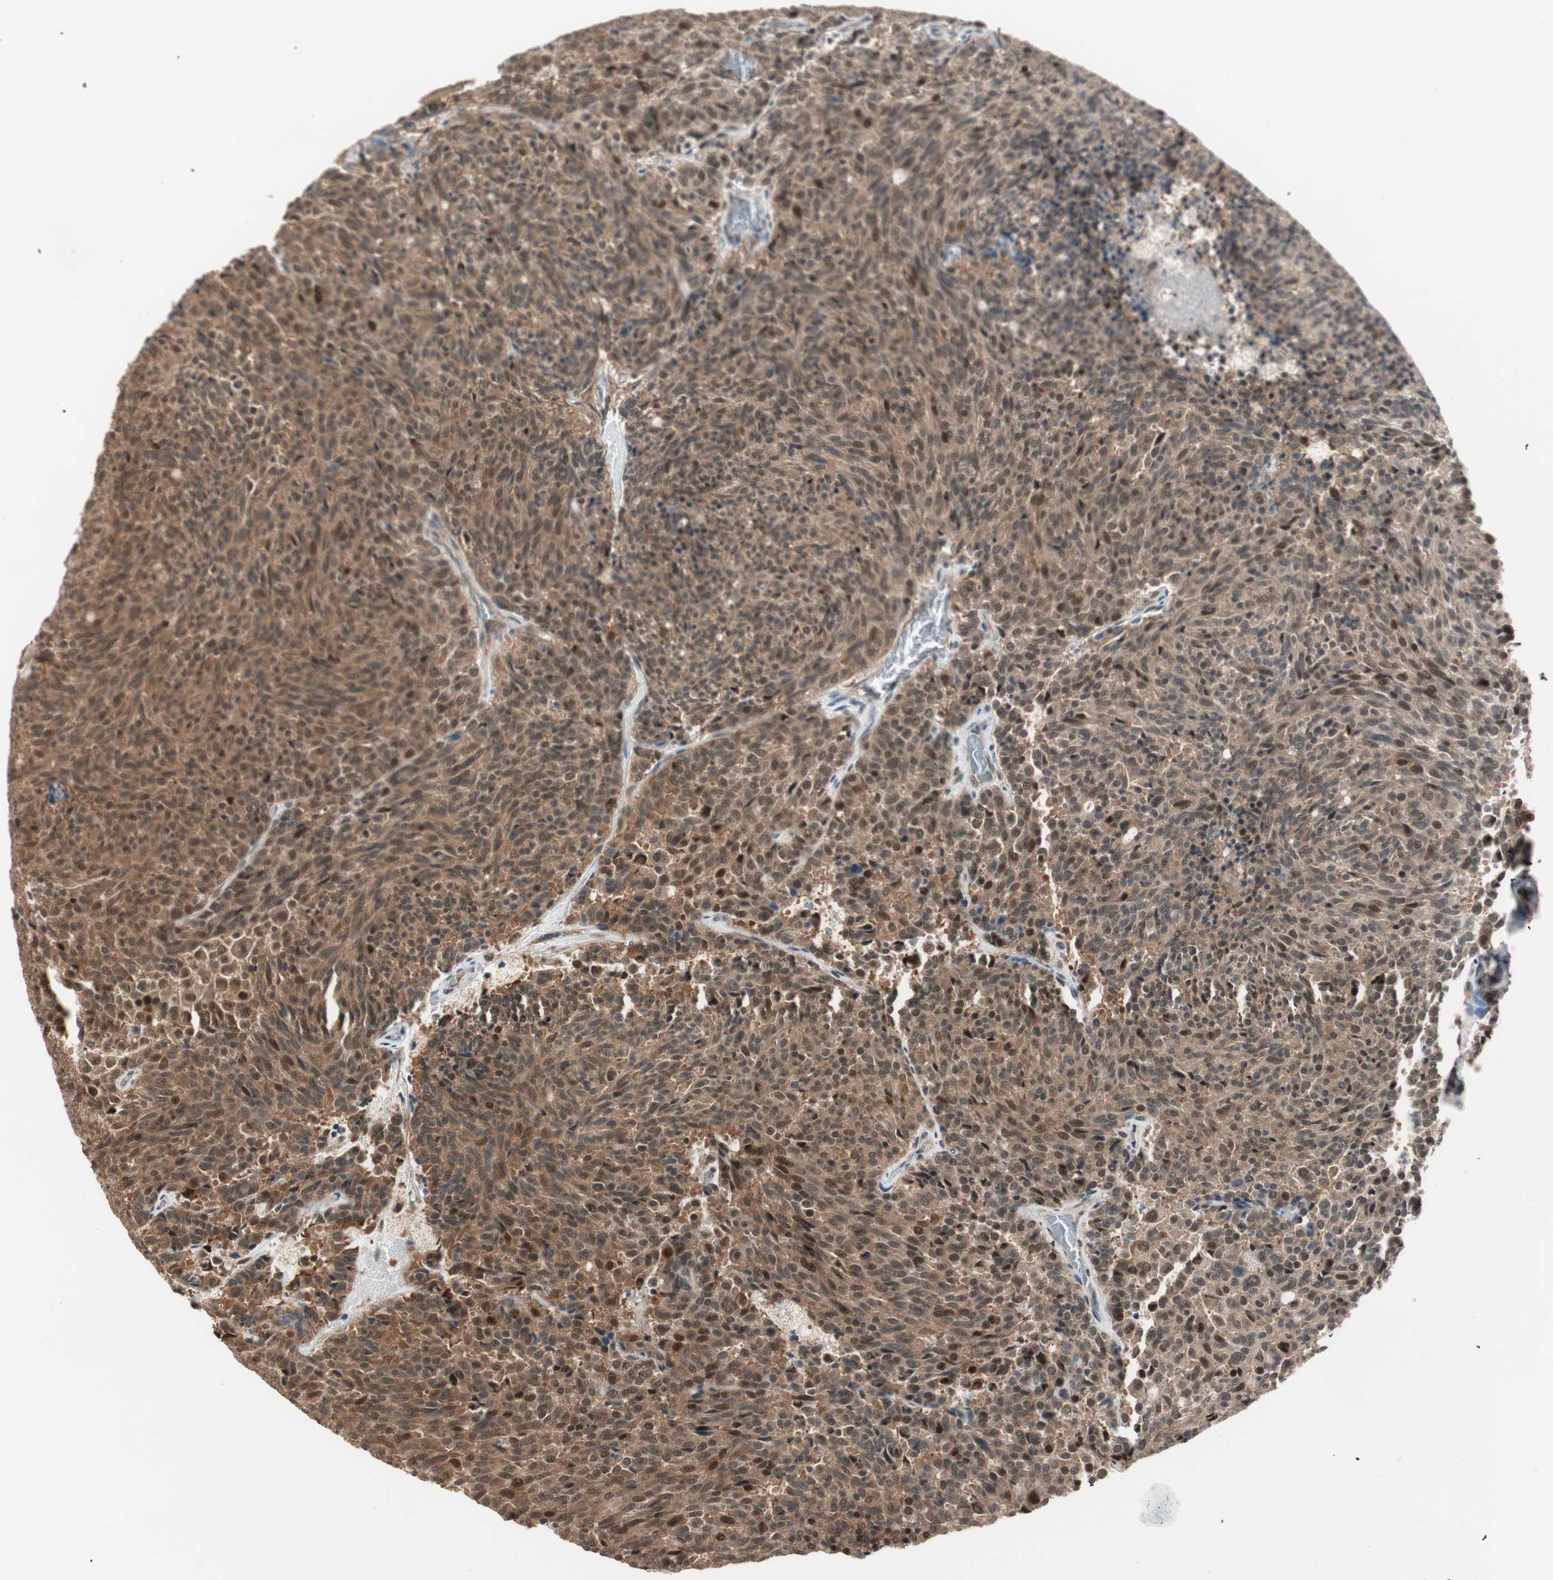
{"staining": {"intensity": "strong", "quantity": ">75%", "location": "cytoplasmic/membranous,nuclear"}, "tissue": "carcinoid", "cell_type": "Tumor cells", "image_type": "cancer", "snomed": [{"axis": "morphology", "description": "Carcinoid, malignant, NOS"}, {"axis": "topography", "description": "Pancreas"}], "caption": "Carcinoid stained with a brown dye exhibits strong cytoplasmic/membranous and nuclear positive staining in about >75% of tumor cells.", "gene": "ZSCAN31", "patient": {"sex": "female", "age": 54}}